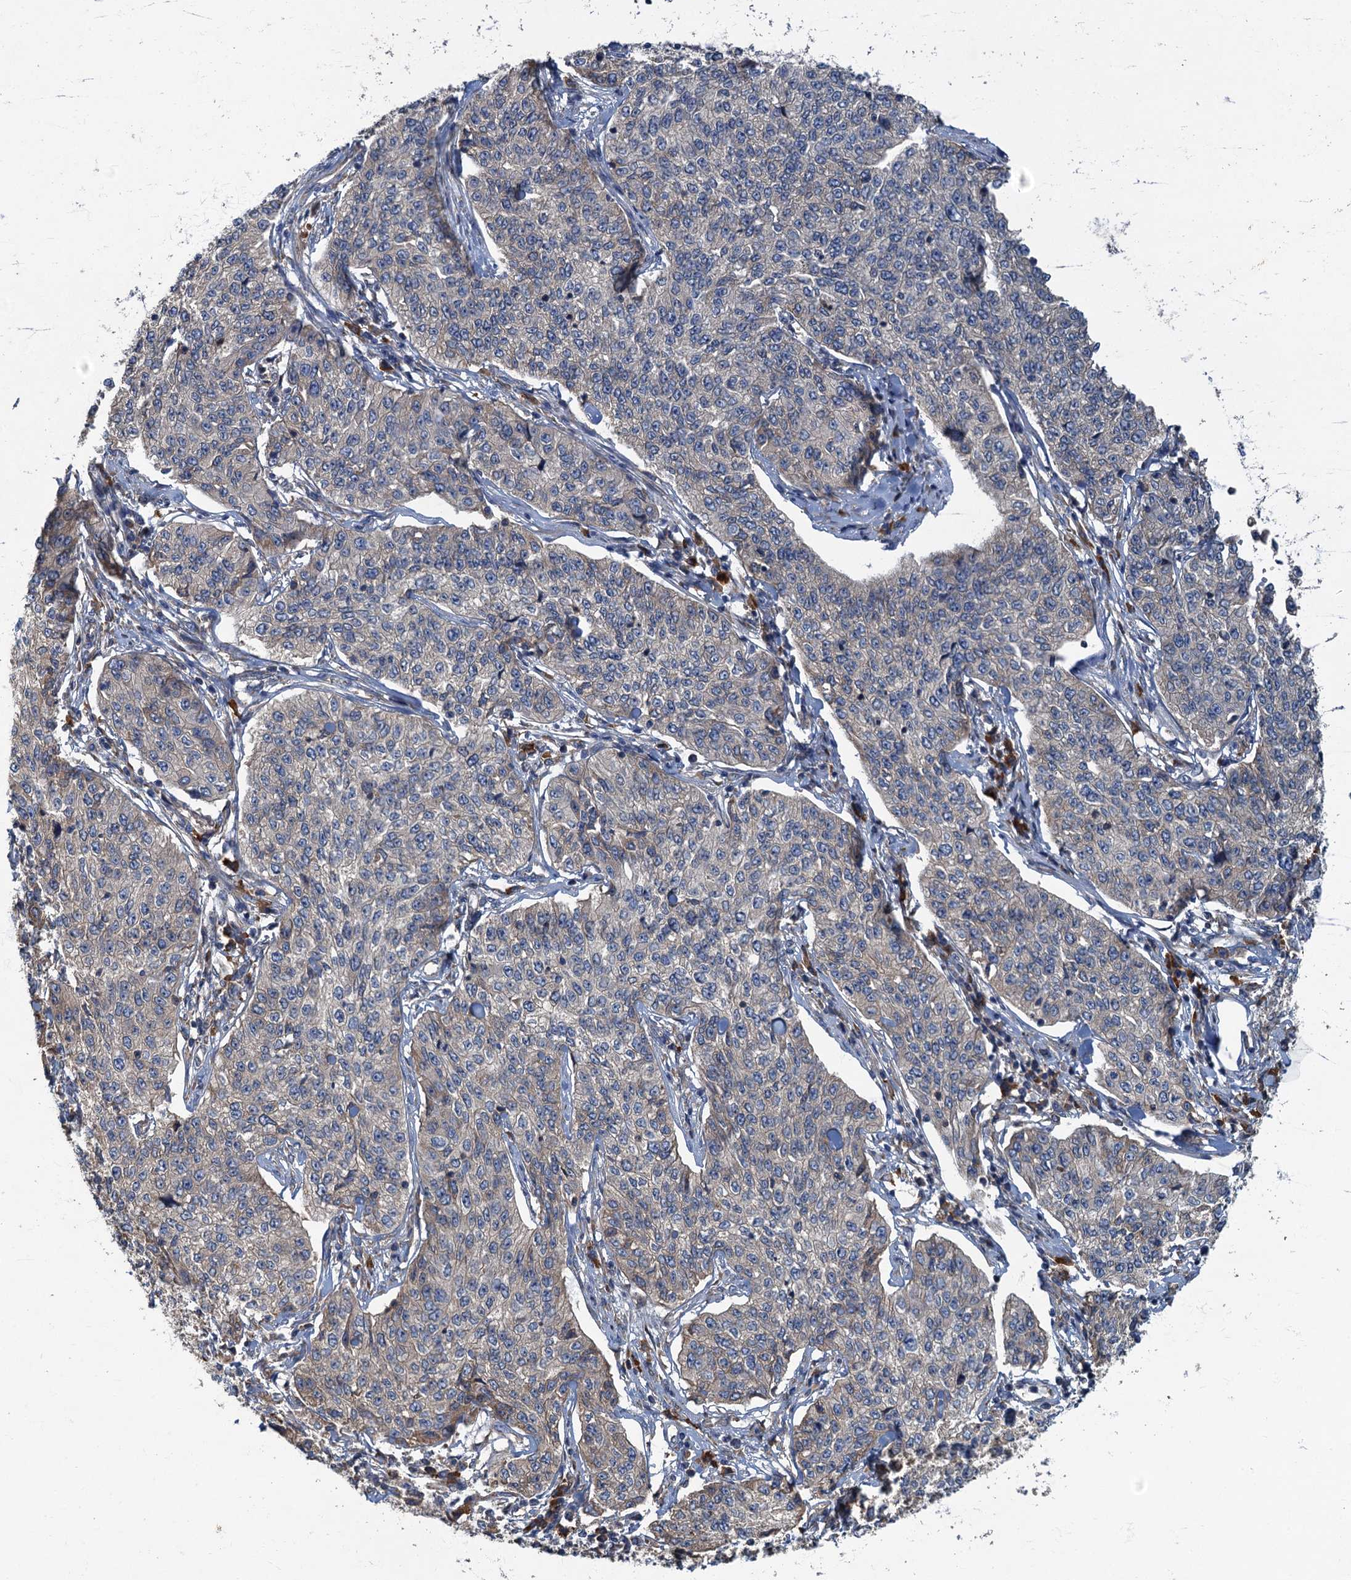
{"staining": {"intensity": "negative", "quantity": "none", "location": "none"}, "tissue": "cervical cancer", "cell_type": "Tumor cells", "image_type": "cancer", "snomed": [{"axis": "morphology", "description": "Squamous cell carcinoma, NOS"}, {"axis": "topography", "description": "Cervix"}], "caption": "DAB (3,3'-diaminobenzidine) immunohistochemical staining of human cervical squamous cell carcinoma reveals no significant staining in tumor cells.", "gene": "SPDYC", "patient": {"sex": "female", "age": 35}}